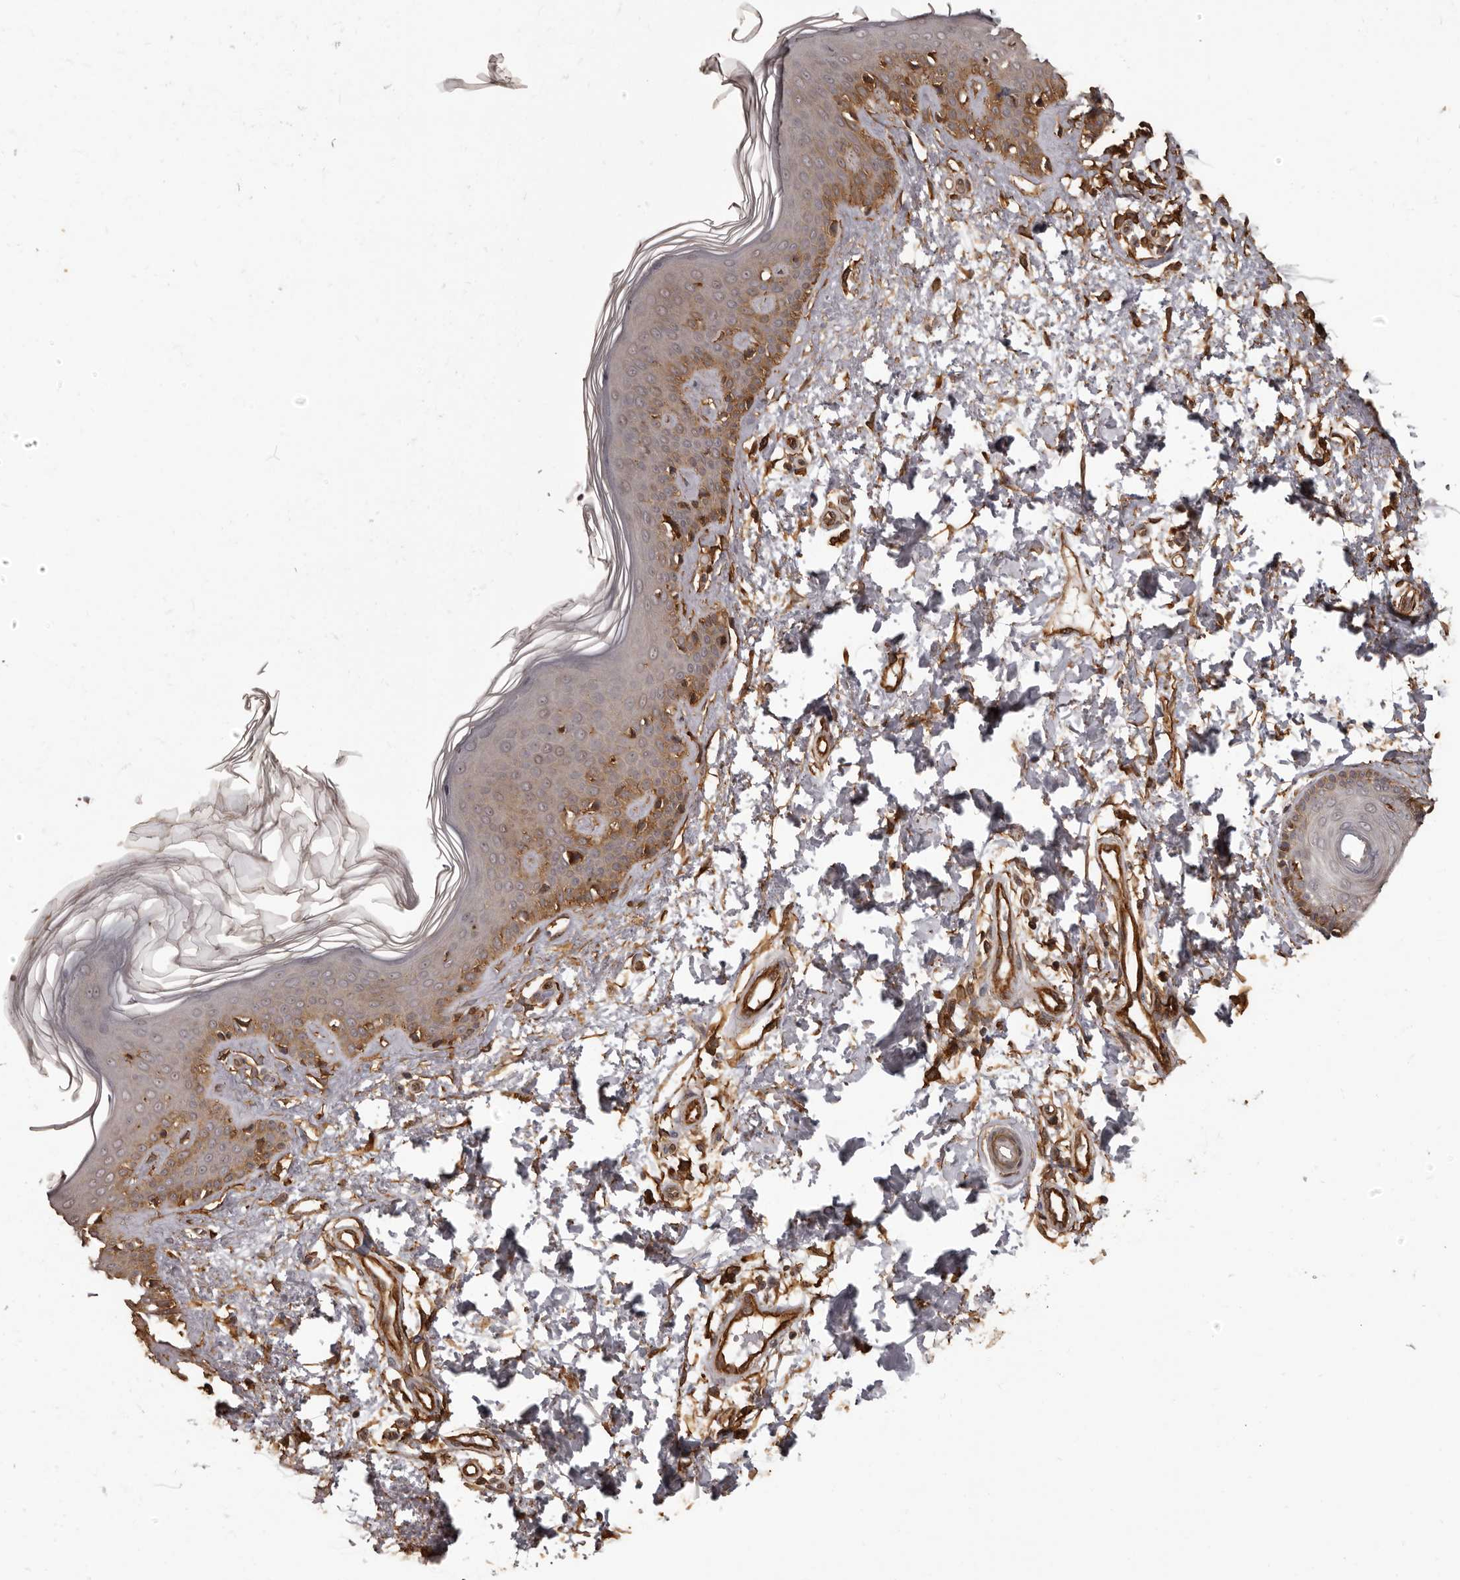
{"staining": {"intensity": "moderate", "quantity": "25%-75%", "location": "cytoplasmic/membranous"}, "tissue": "skin", "cell_type": "Fibroblasts", "image_type": "normal", "snomed": [{"axis": "morphology", "description": "Normal tissue, NOS"}, {"axis": "topography", "description": "Skin"}], "caption": "Immunohistochemistry photomicrograph of unremarkable skin: skin stained using IHC displays medium levels of moderate protein expression localized specifically in the cytoplasmic/membranous of fibroblasts, appearing as a cytoplasmic/membranous brown color.", "gene": "SLITRK6", "patient": {"sex": "male", "age": 37}}